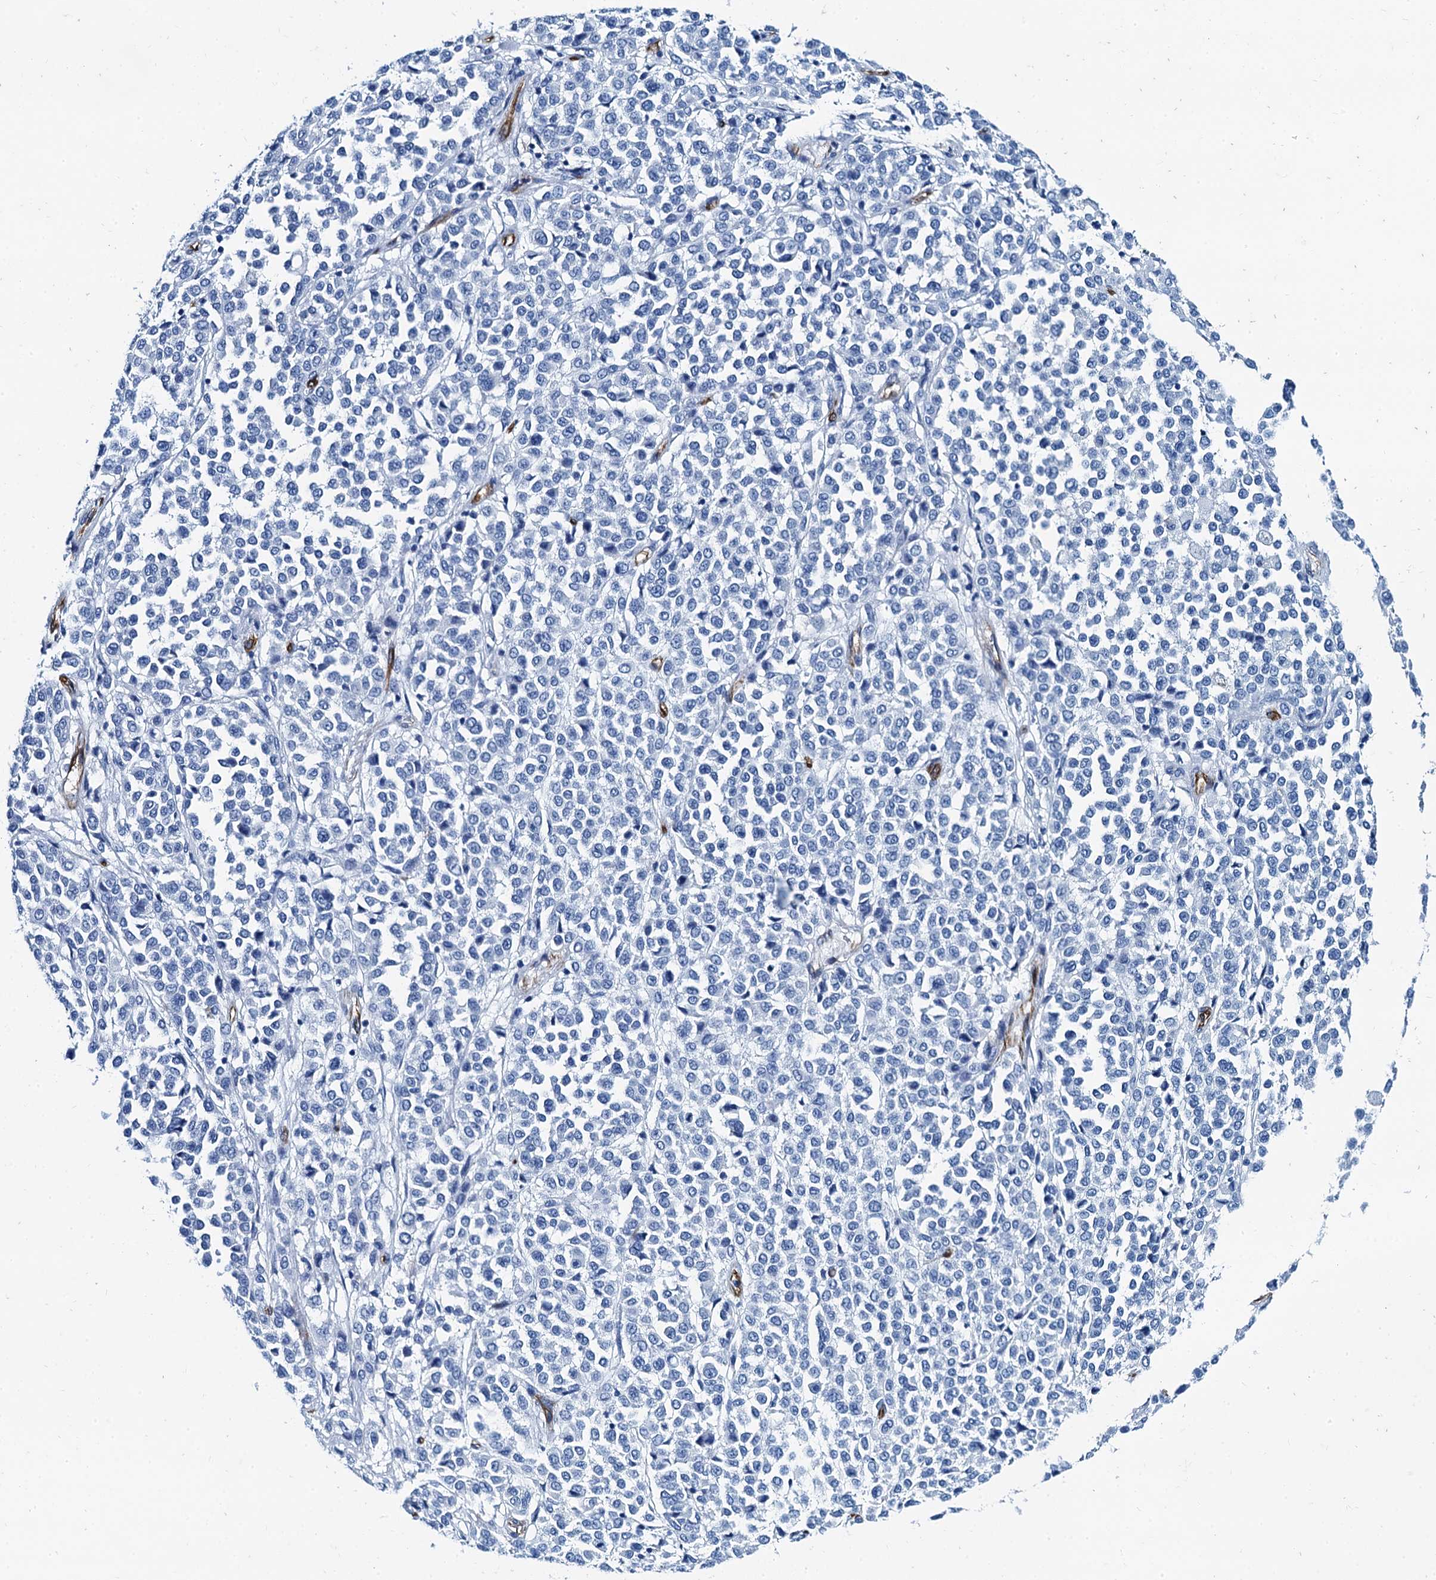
{"staining": {"intensity": "negative", "quantity": "none", "location": "none"}, "tissue": "melanoma", "cell_type": "Tumor cells", "image_type": "cancer", "snomed": [{"axis": "morphology", "description": "Malignant melanoma, Metastatic site"}, {"axis": "topography", "description": "Pancreas"}], "caption": "Photomicrograph shows no significant protein staining in tumor cells of malignant melanoma (metastatic site). (Brightfield microscopy of DAB IHC at high magnification).", "gene": "CAVIN2", "patient": {"sex": "female", "age": 30}}